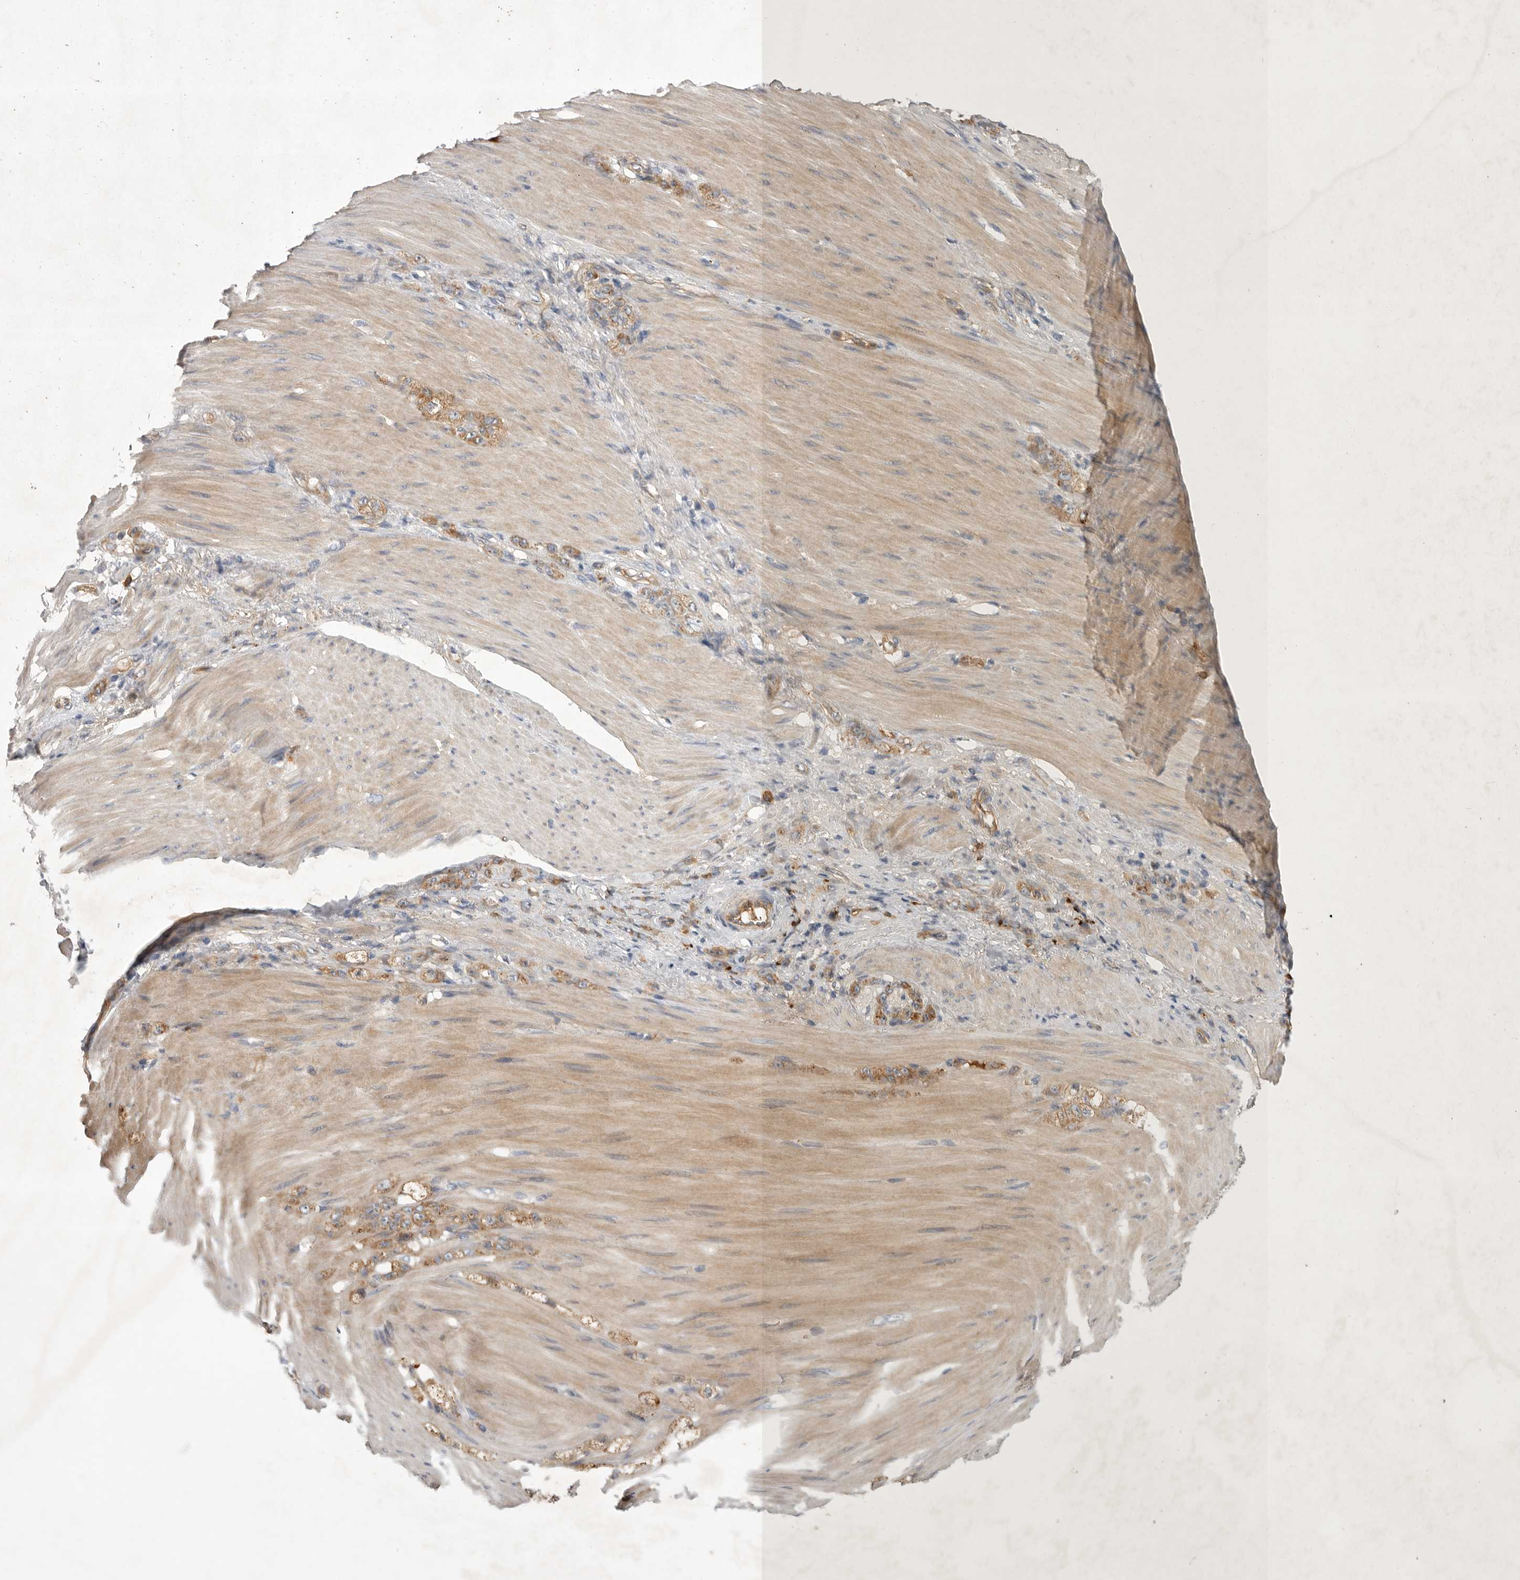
{"staining": {"intensity": "moderate", "quantity": ">75%", "location": "cytoplasmic/membranous"}, "tissue": "stomach cancer", "cell_type": "Tumor cells", "image_type": "cancer", "snomed": [{"axis": "morphology", "description": "Normal tissue, NOS"}, {"axis": "morphology", "description": "Adenocarcinoma, NOS"}, {"axis": "topography", "description": "Stomach"}], "caption": "Human adenocarcinoma (stomach) stained with a protein marker exhibits moderate staining in tumor cells.", "gene": "MLPH", "patient": {"sex": "male", "age": 82}}